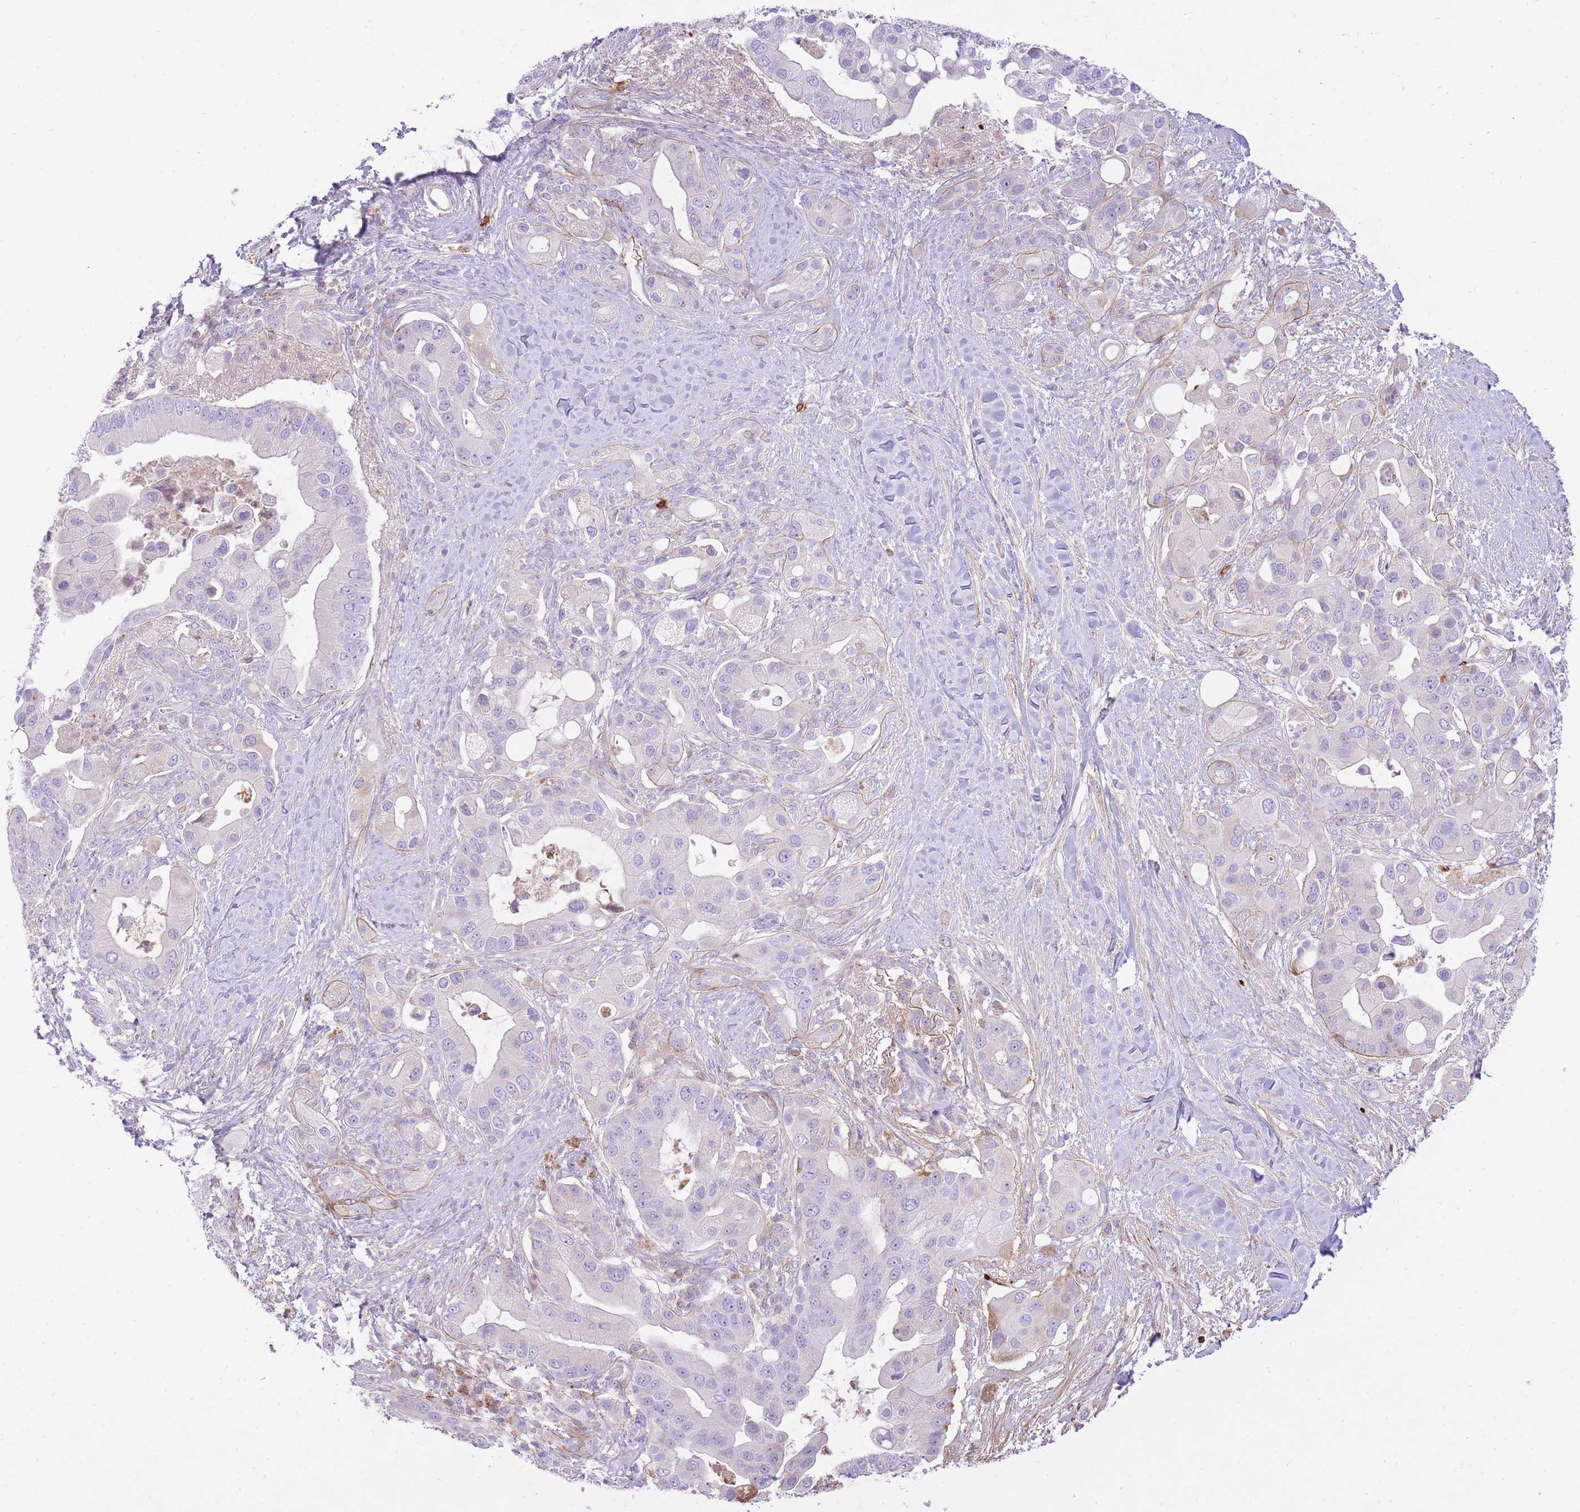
{"staining": {"intensity": "negative", "quantity": "none", "location": "none"}, "tissue": "pancreatic cancer", "cell_type": "Tumor cells", "image_type": "cancer", "snomed": [{"axis": "morphology", "description": "Adenocarcinoma, NOS"}, {"axis": "topography", "description": "Pancreas"}], "caption": "Human pancreatic adenocarcinoma stained for a protein using immunohistochemistry exhibits no expression in tumor cells.", "gene": "HRG", "patient": {"sex": "male", "age": 57}}